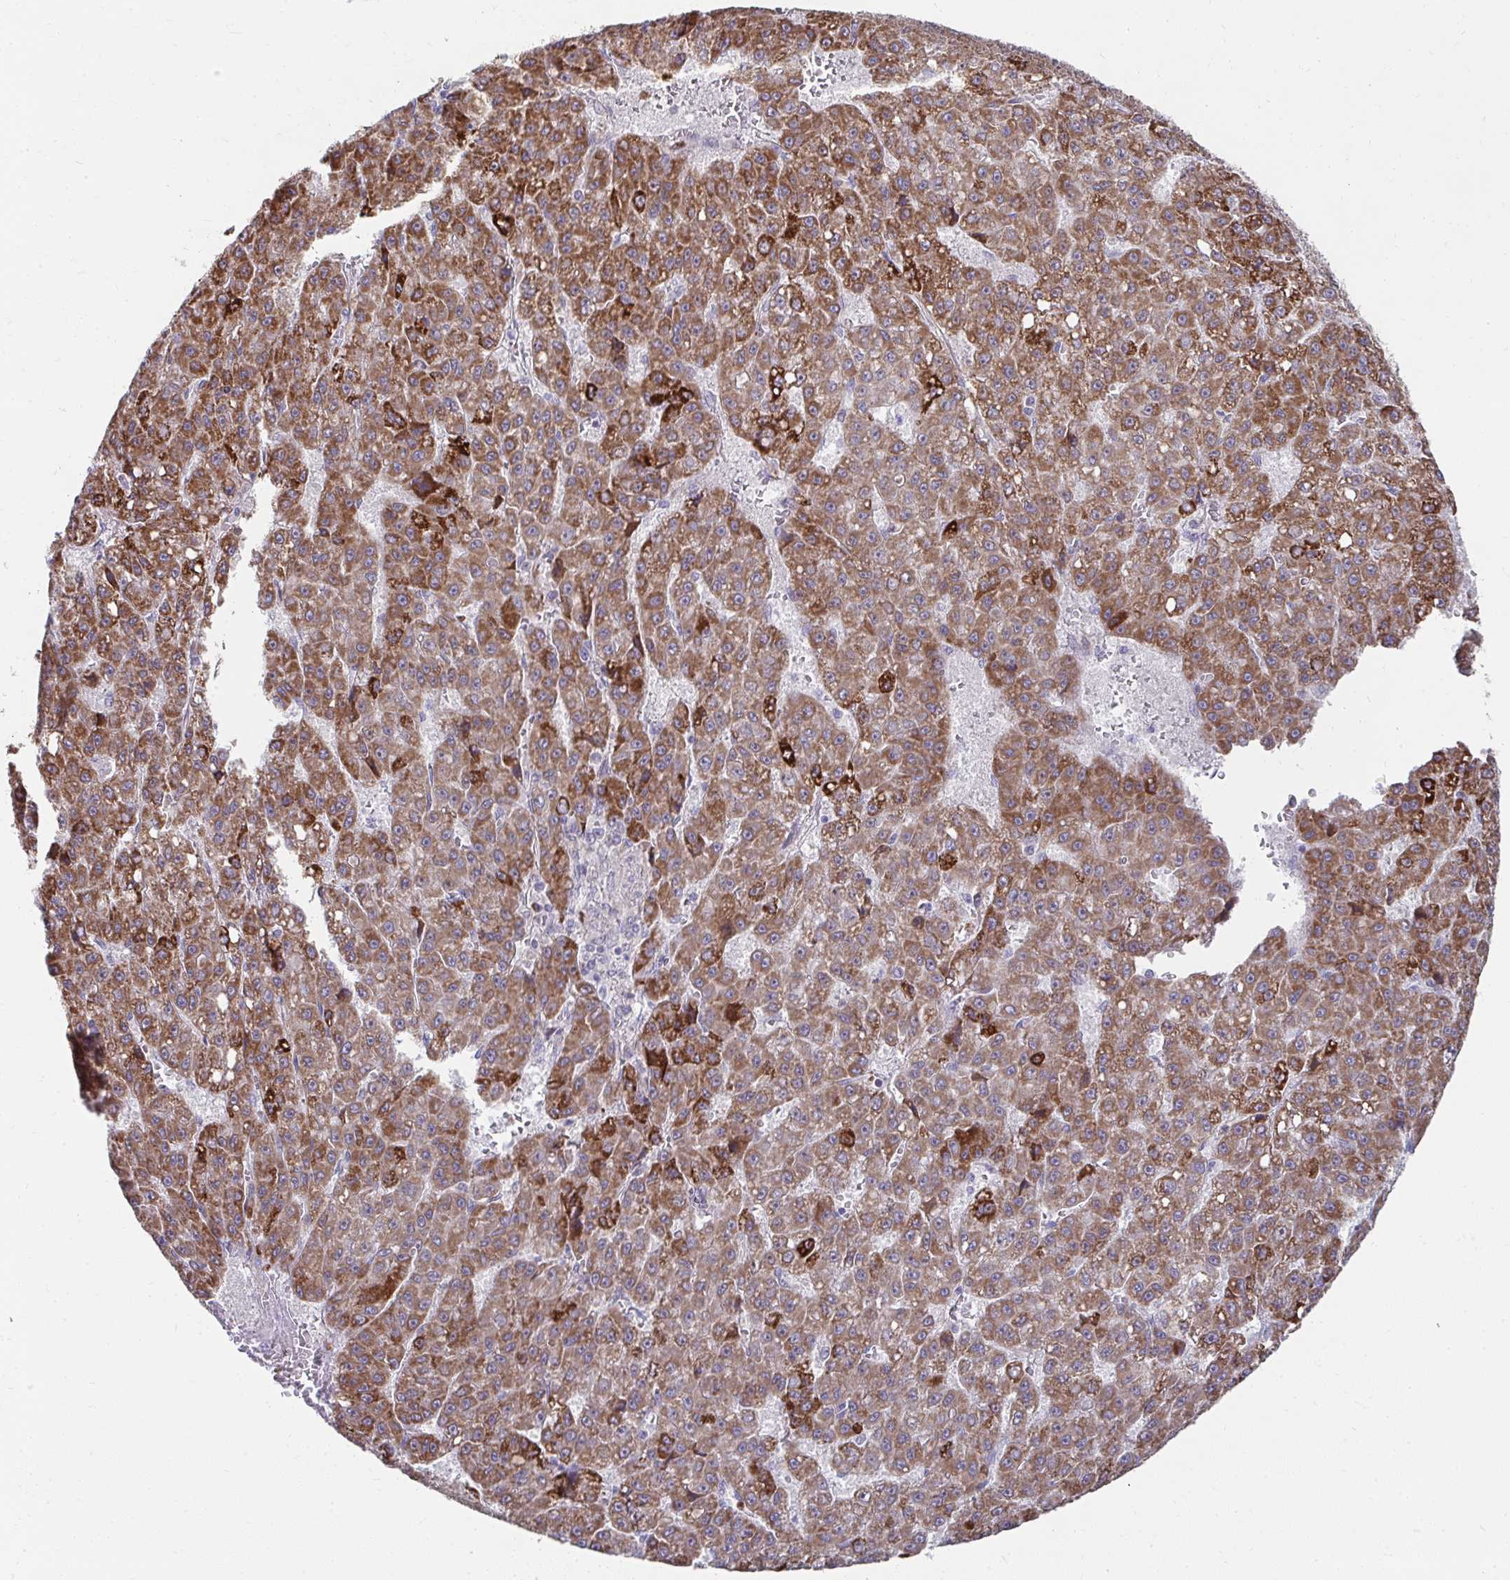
{"staining": {"intensity": "strong", "quantity": ">75%", "location": "cytoplasmic/membranous"}, "tissue": "liver cancer", "cell_type": "Tumor cells", "image_type": "cancer", "snomed": [{"axis": "morphology", "description": "Carcinoma, Hepatocellular, NOS"}, {"axis": "topography", "description": "Liver"}], "caption": "Hepatocellular carcinoma (liver) was stained to show a protein in brown. There is high levels of strong cytoplasmic/membranous positivity in about >75% of tumor cells. (DAB (3,3'-diaminobenzidine) IHC, brown staining for protein, blue staining for nuclei).", "gene": "PRRG3", "patient": {"sex": "male", "age": 70}}